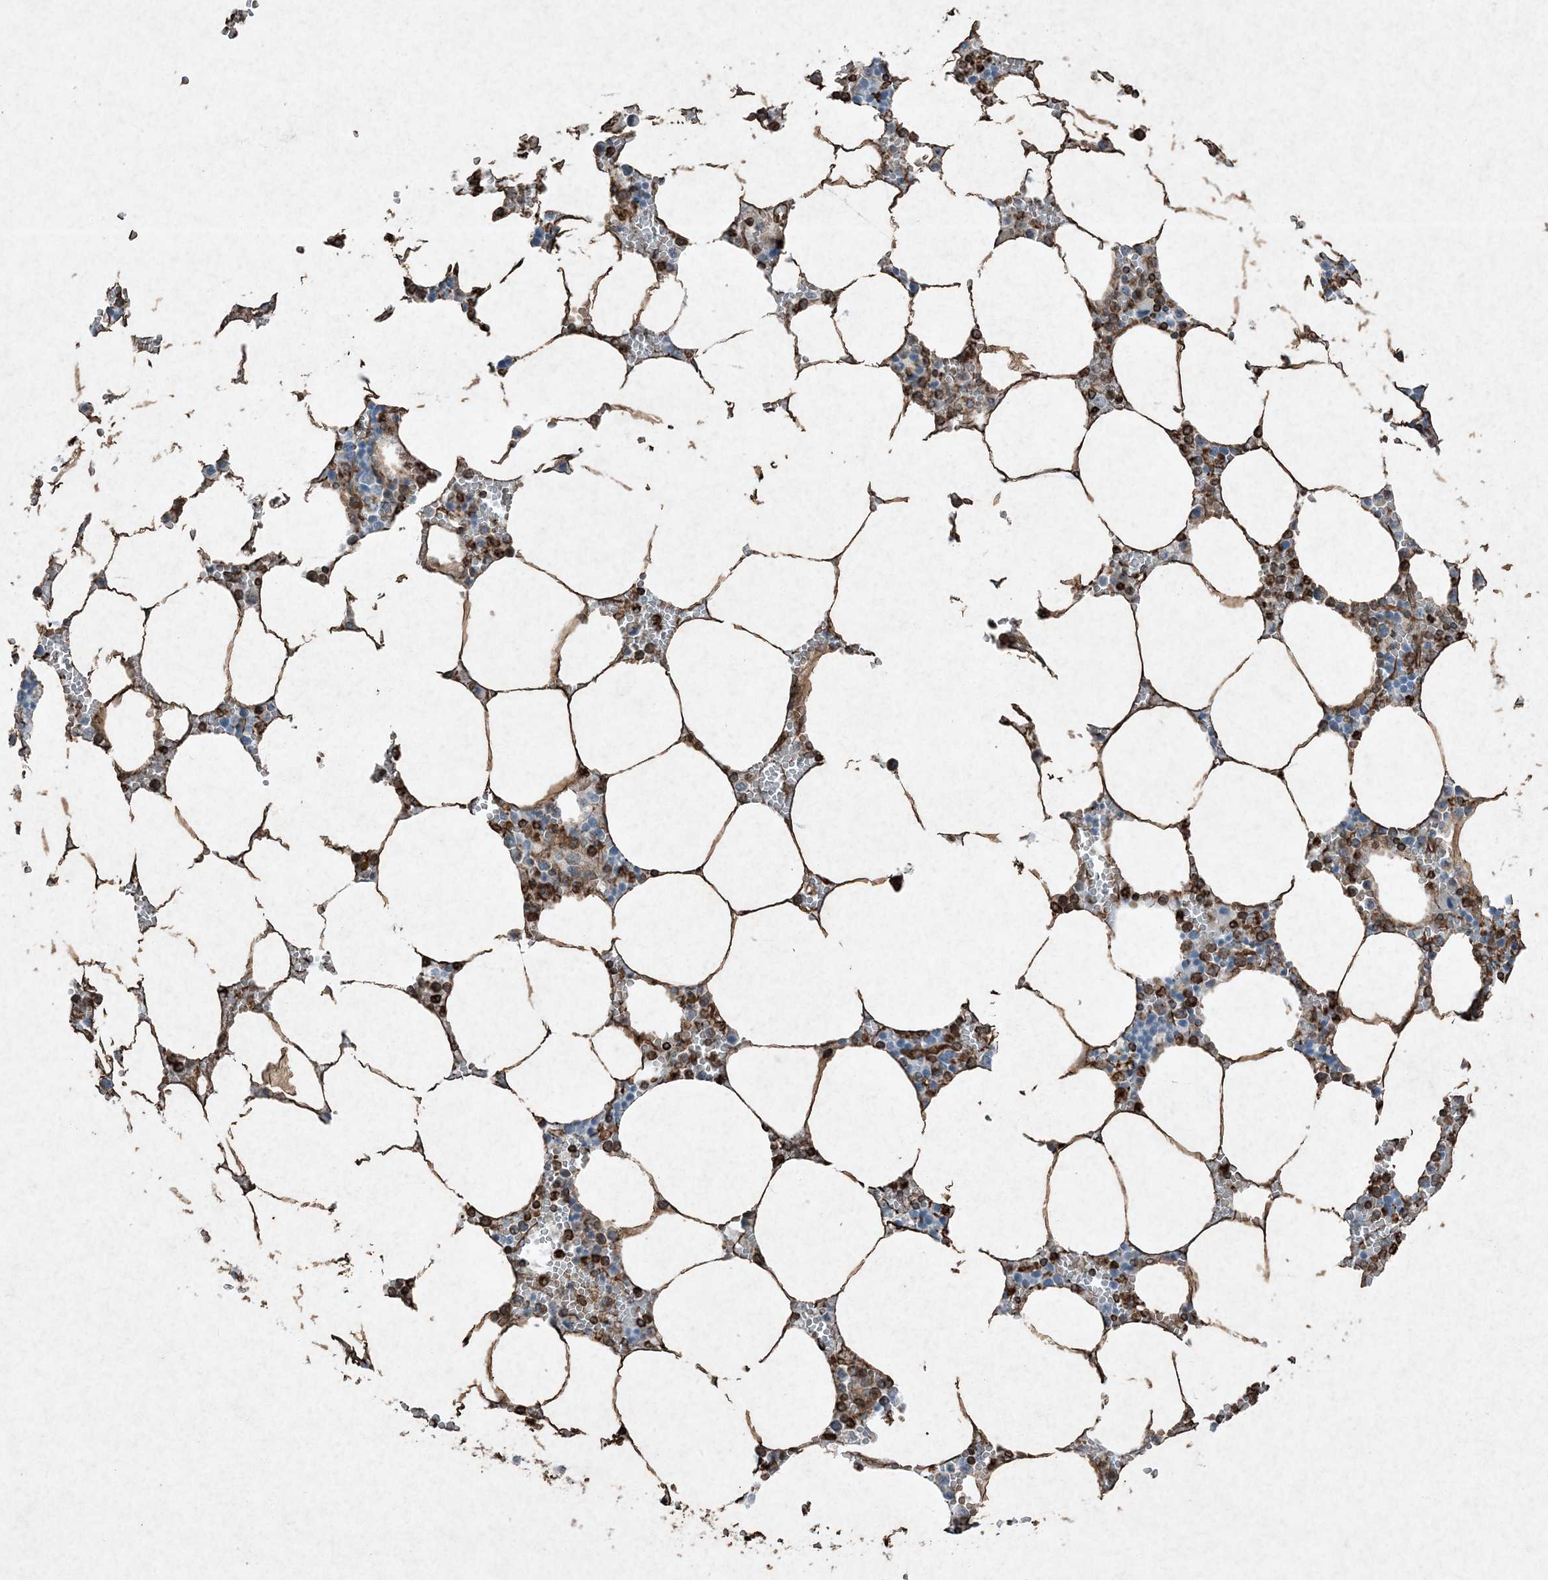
{"staining": {"intensity": "strong", "quantity": "25%-75%", "location": "cytoplasmic/membranous"}, "tissue": "bone marrow", "cell_type": "Hematopoietic cells", "image_type": "normal", "snomed": [{"axis": "morphology", "description": "Normal tissue, NOS"}, {"axis": "topography", "description": "Bone marrow"}], "caption": "This image reveals immunohistochemistry (IHC) staining of benign human bone marrow, with high strong cytoplasmic/membranous staining in approximately 25%-75% of hematopoietic cells.", "gene": "RYK", "patient": {"sex": "male", "age": 70}}